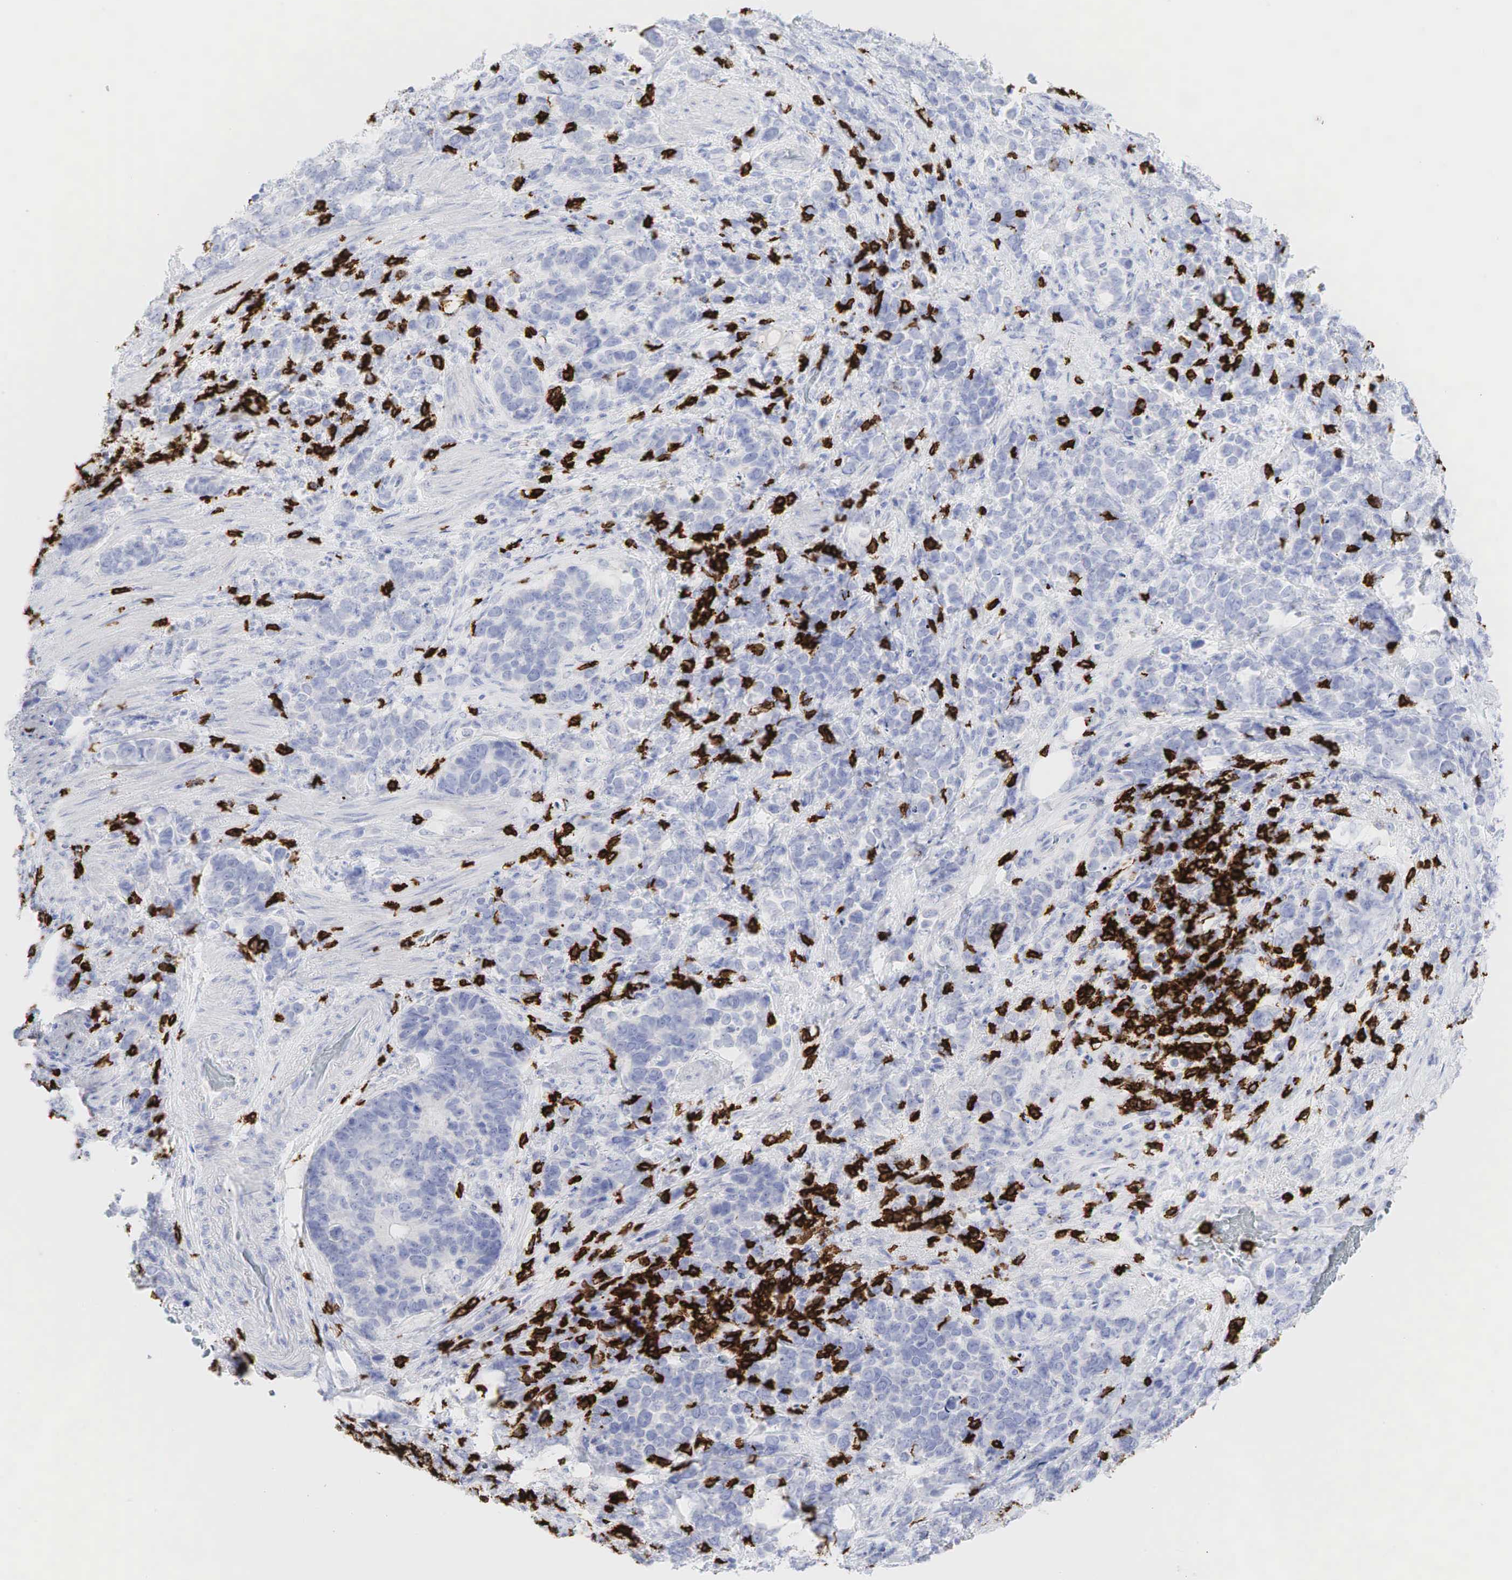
{"staining": {"intensity": "negative", "quantity": "none", "location": "none"}, "tissue": "stomach cancer", "cell_type": "Tumor cells", "image_type": "cancer", "snomed": [{"axis": "morphology", "description": "Adenocarcinoma, NOS"}, {"axis": "topography", "description": "Stomach, upper"}], "caption": "This is an immunohistochemistry (IHC) histopathology image of stomach cancer (adenocarcinoma). There is no staining in tumor cells.", "gene": "CD8A", "patient": {"sex": "male", "age": 71}}